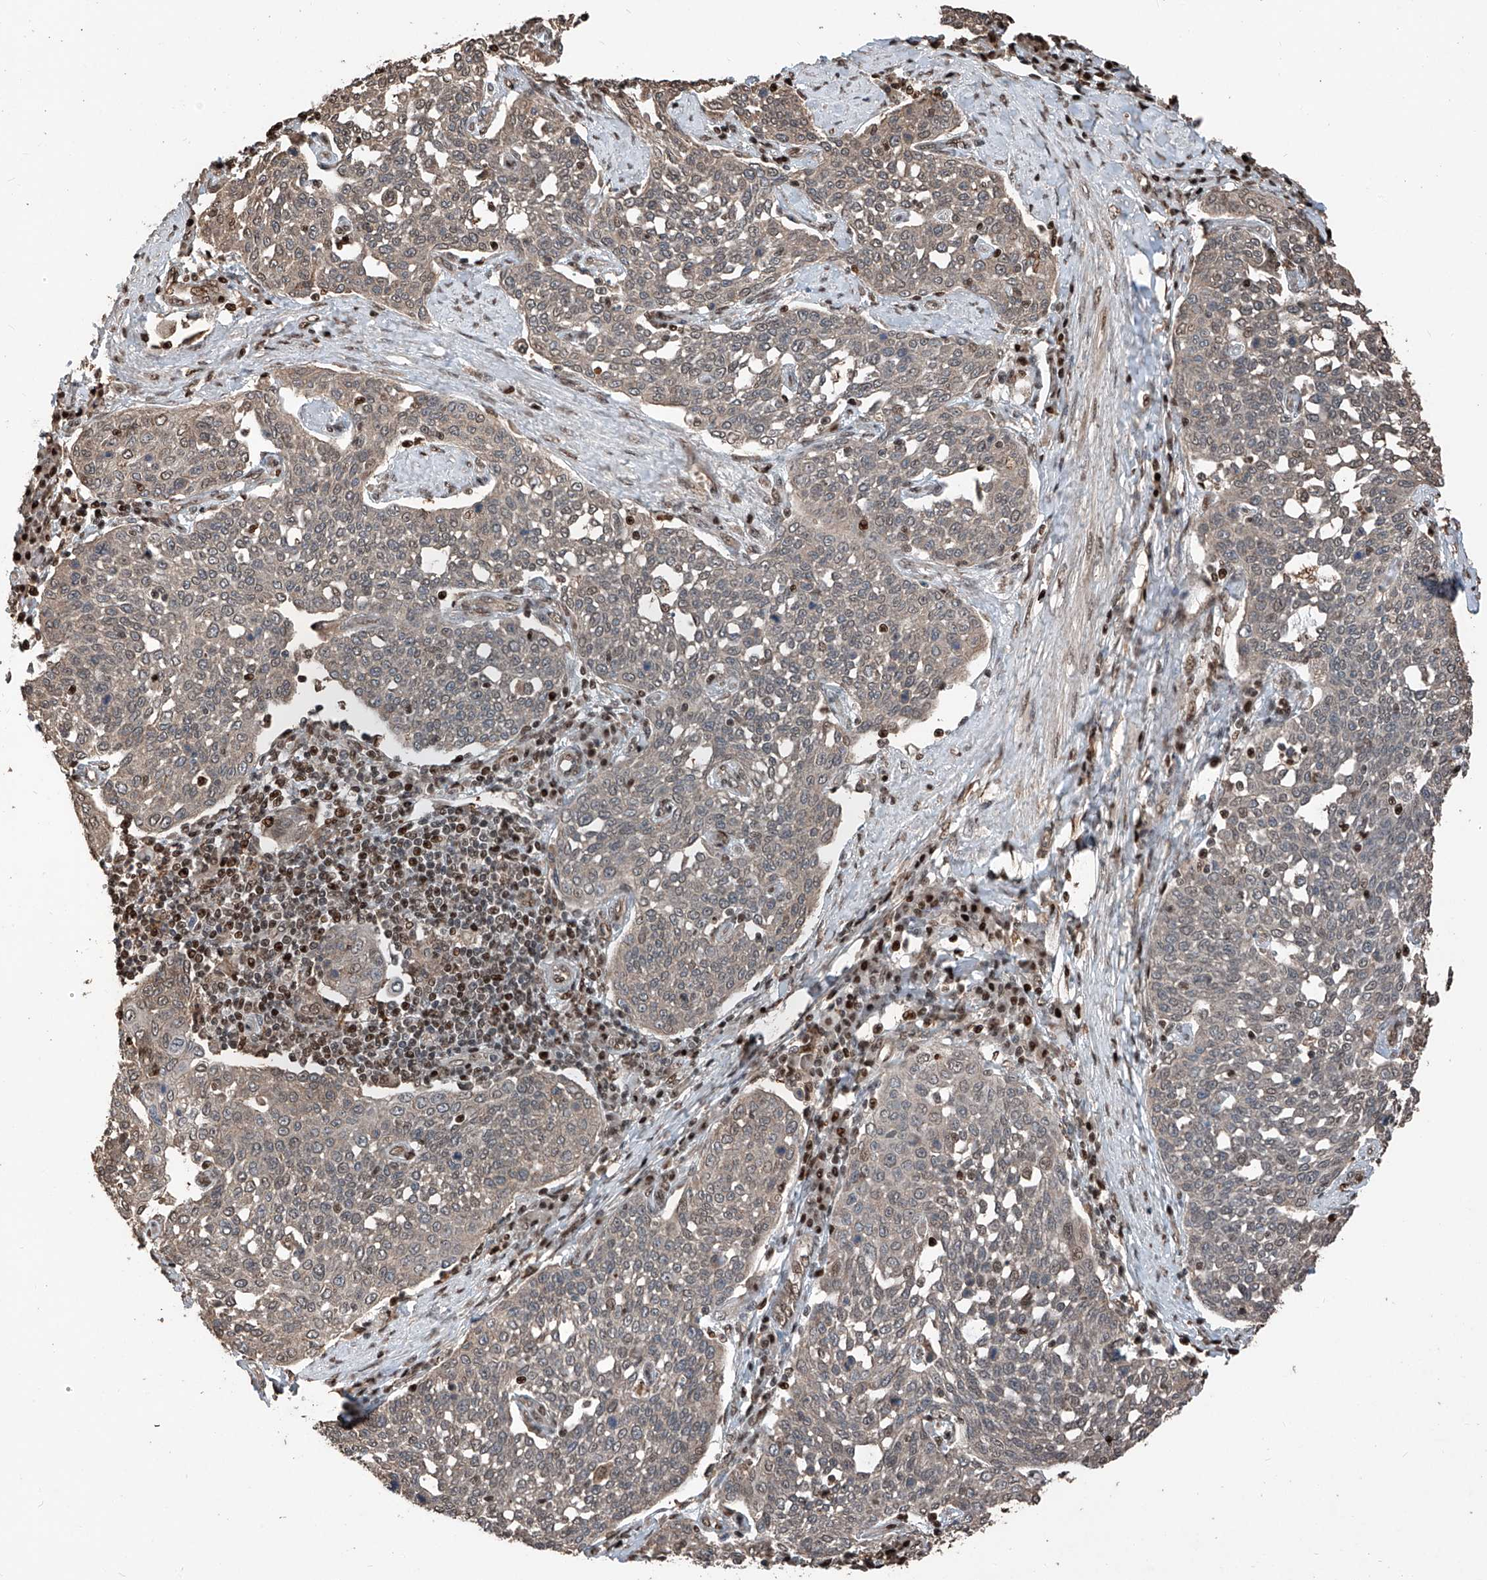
{"staining": {"intensity": "weak", "quantity": "<25%", "location": "cytoplasmic/membranous,nuclear"}, "tissue": "cervical cancer", "cell_type": "Tumor cells", "image_type": "cancer", "snomed": [{"axis": "morphology", "description": "Squamous cell carcinoma, NOS"}, {"axis": "topography", "description": "Cervix"}], "caption": "Tumor cells show no significant expression in cervical cancer (squamous cell carcinoma).", "gene": "RMND1", "patient": {"sex": "female", "age": 34}}